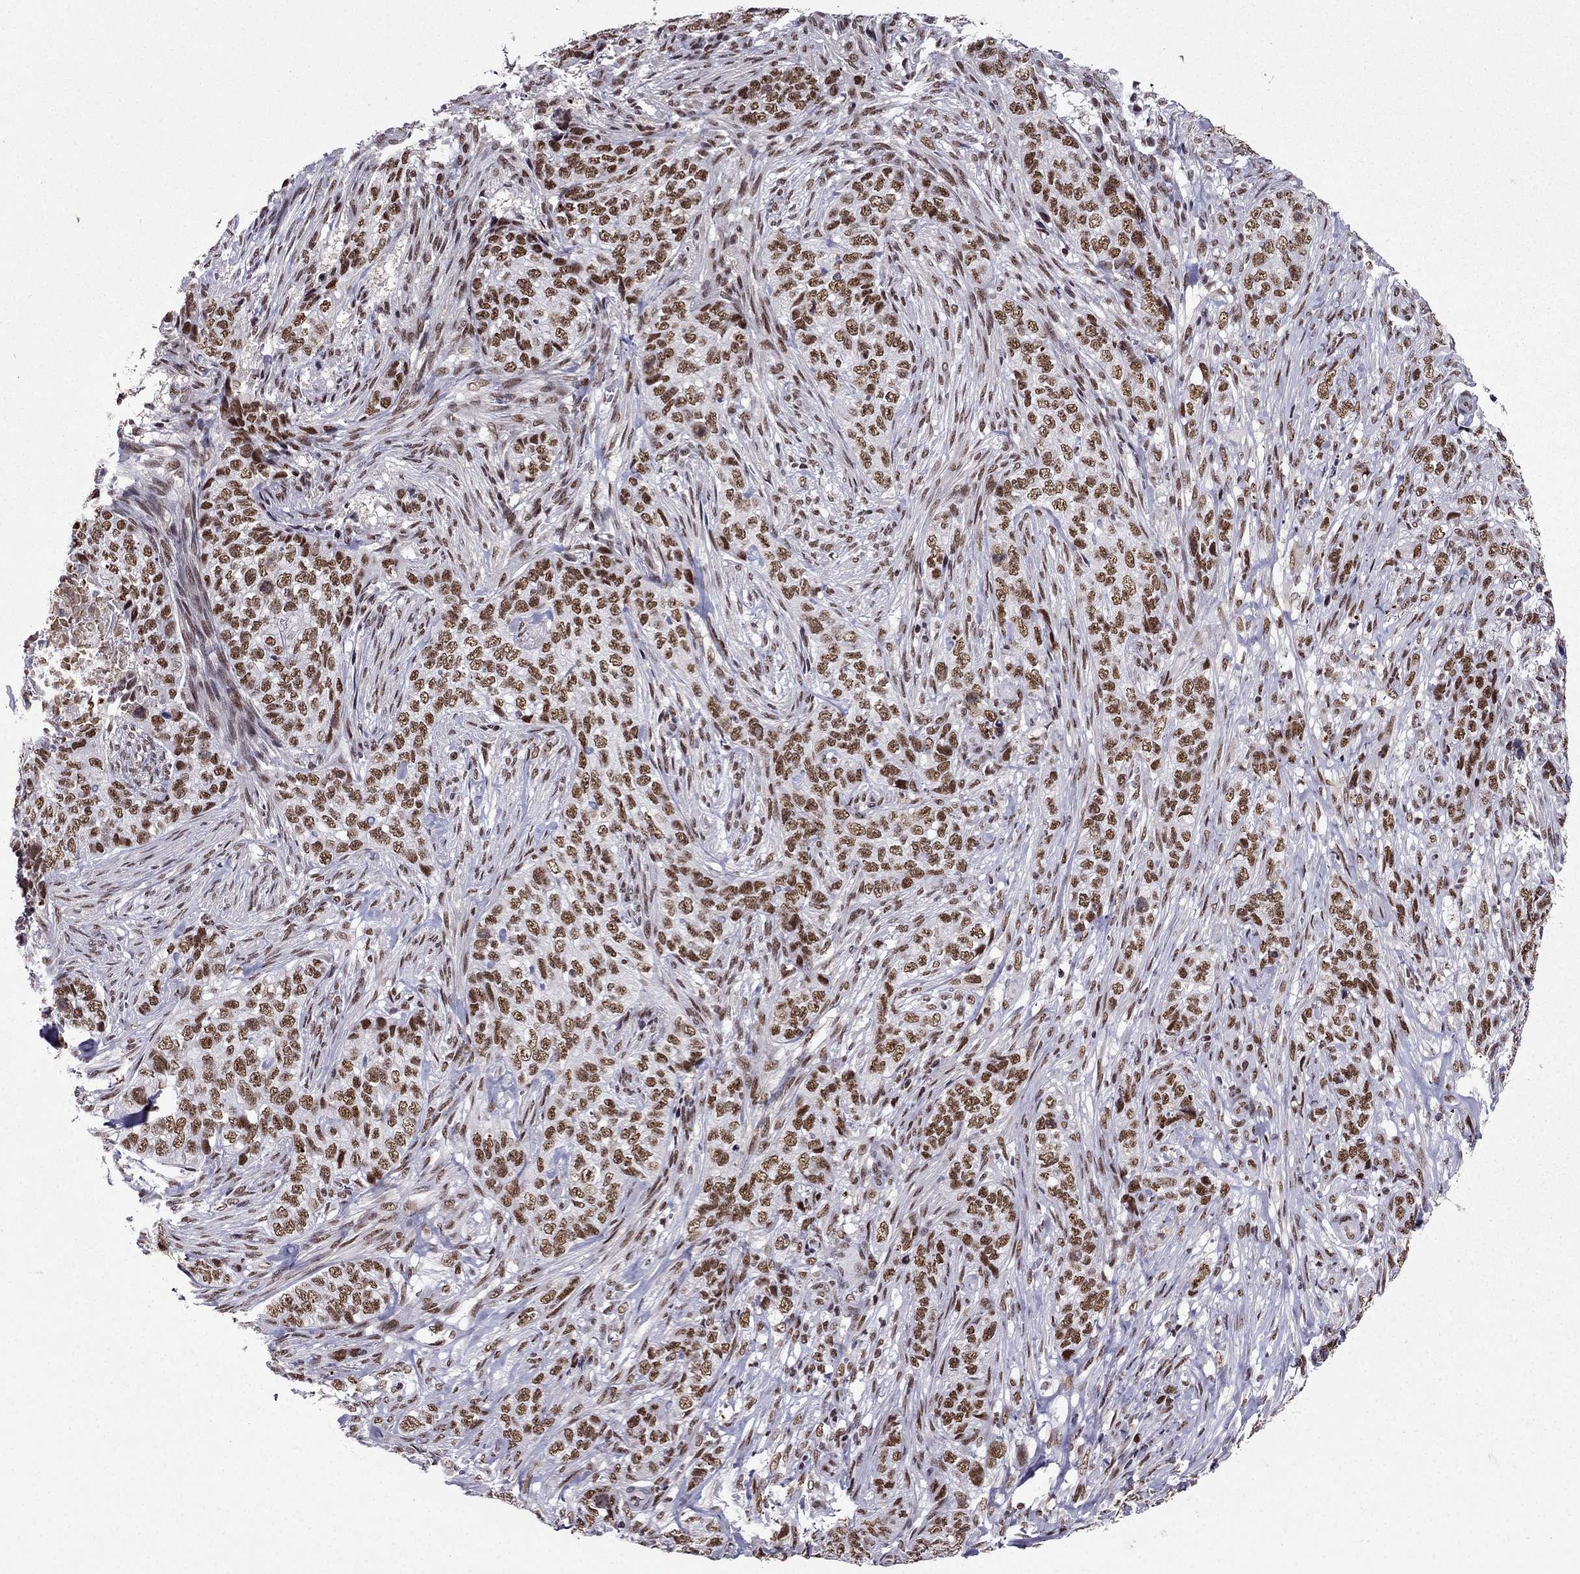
{"staining": {"intensity": "strong", "quantity": ">75%", "location": "nuclear"}, "tissue": "skin cancer", "cell_type": "Tumor cells", "image_type": "cancer", "snomed": [{"axis": "morphology", "description": "Basal cell carcinoma"}, {"axis": "topography", "description": "Skin"}], "caption": "Human basal cell carcinoma (skin) stained for a protein (brown) exhibits strong nuclear positive expression in approximately >75% of tumor cells.", "gene": "ZNF420", "patient": {"sex": "female", "age": 69}}